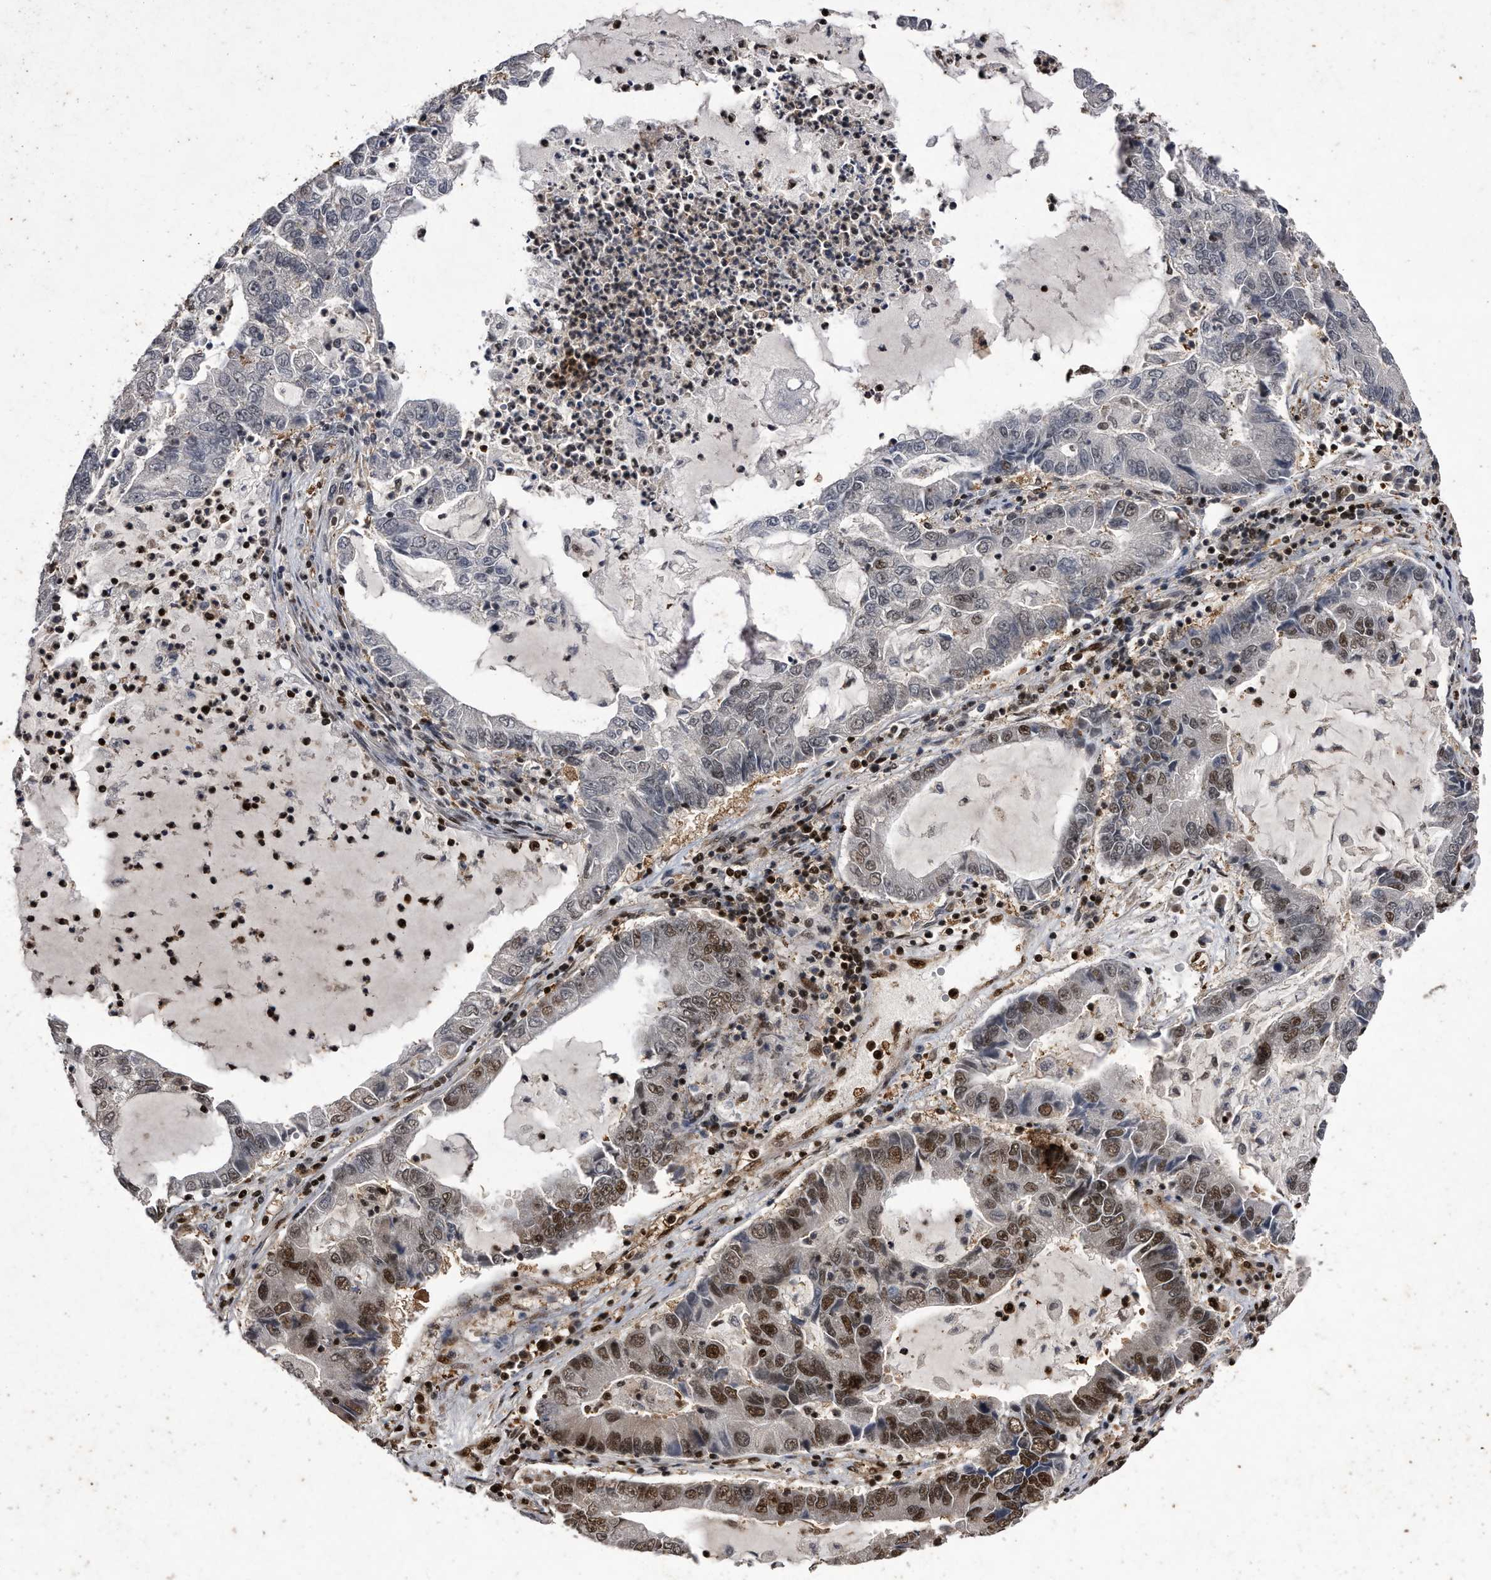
{"staining": {"intensity": "moderate", "quantity": "<25%", "location": "nuclear"}, "tissue": "lung cancer", "cell_type": "Tumor cells", "image_type": "cancer", "snomed": [{"axis": "morphology", "description": "Adenocarcinoma, NOS"}, {"axis": "topography", "description": "Lung"}], "caption": "Immunohistochemistry of human lung cancer (adenocarcinoma) demonstrates low levels of moderate nuclear expression in approximately <25% of tumor cells. Nuclei are stained in blue.", "gene": "RAD23B", "patient": {"sex": "female", "age": 51}}